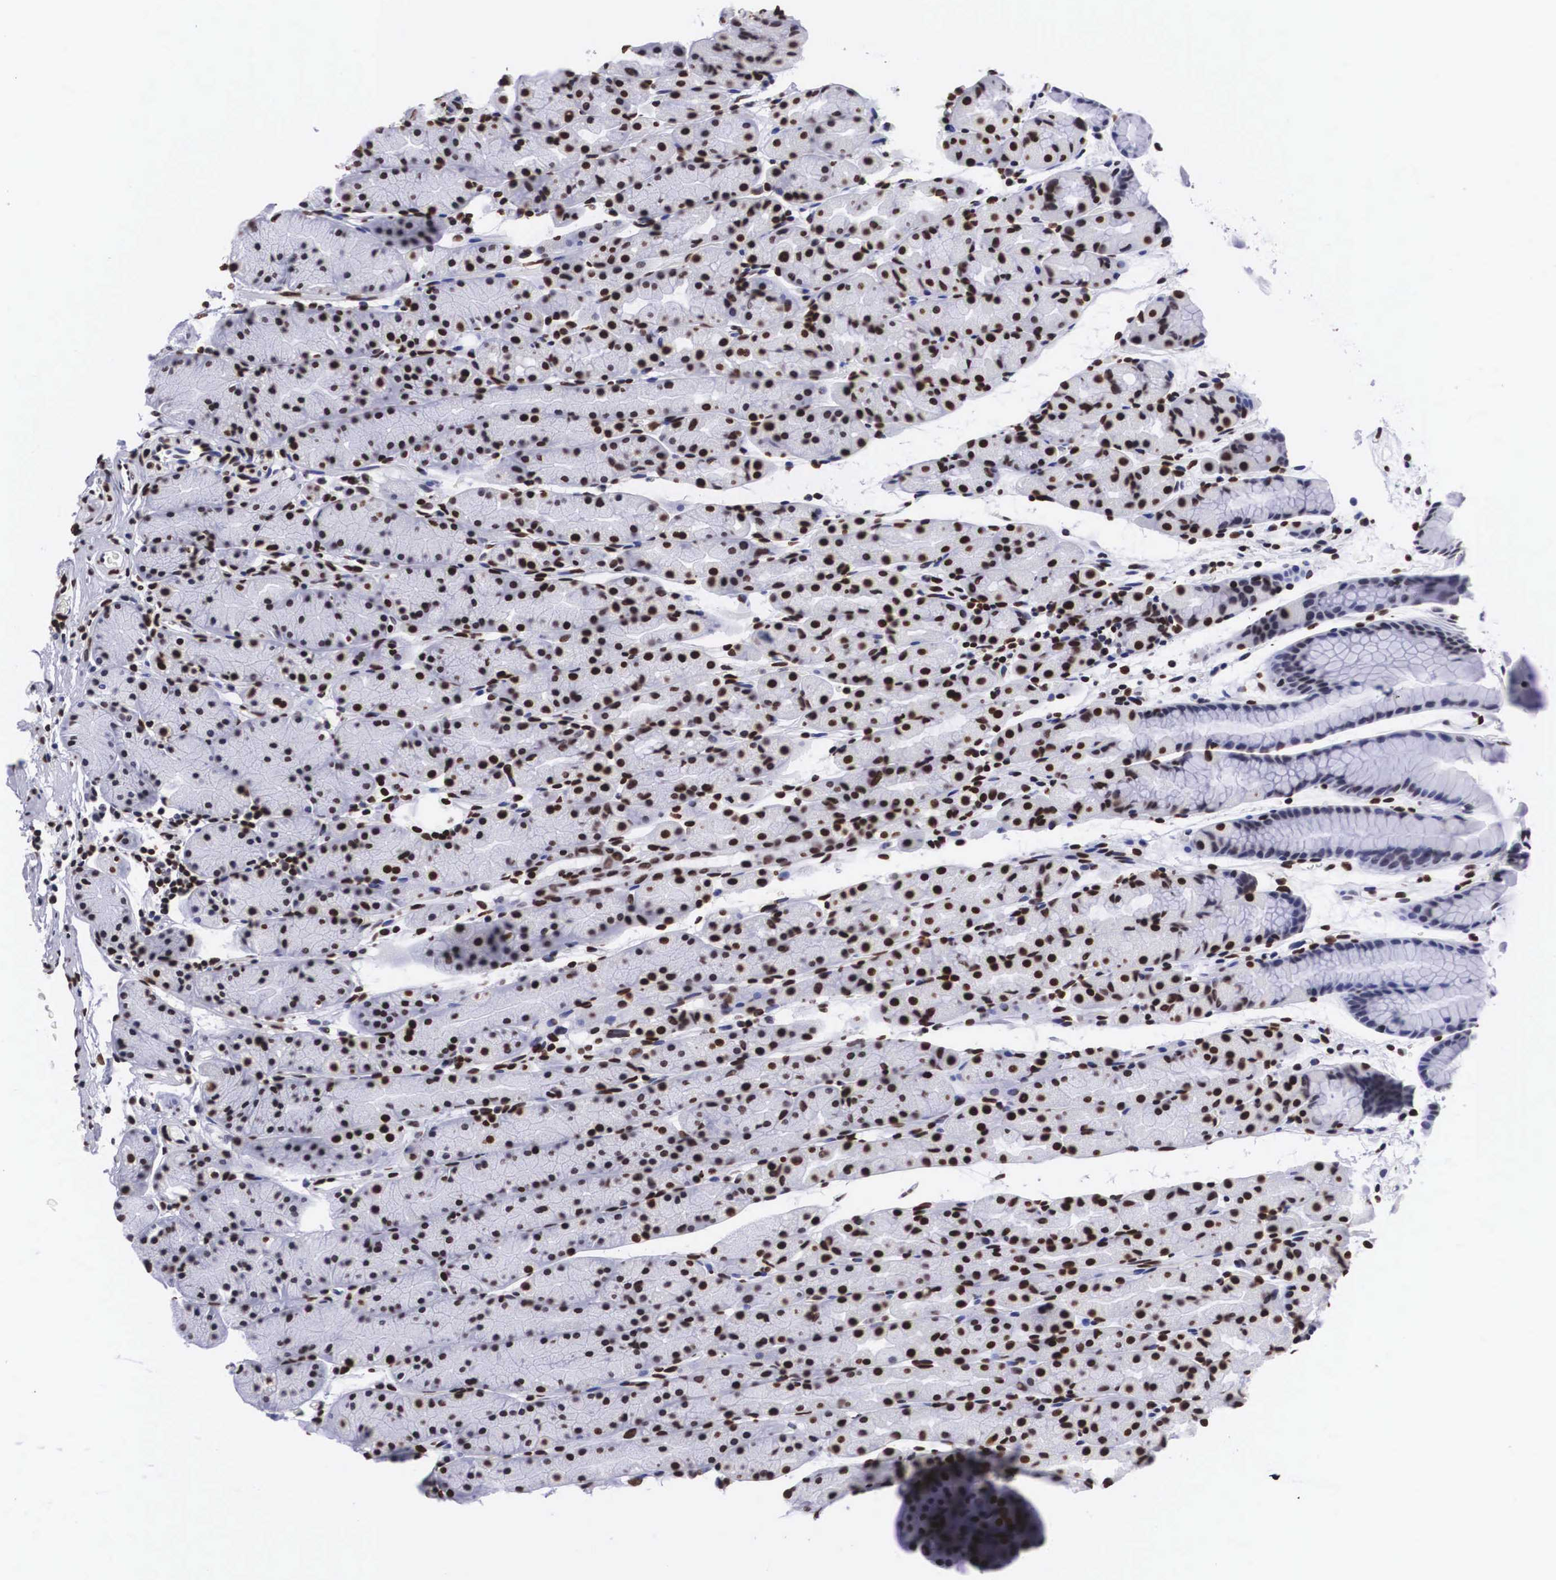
{"staining": {"intensity": "strong", "quantity": "25%-75%", "location": "nuclear"}, "tissue": "stomach", "cell_type": "Glandular cells", "image_type": "normal", "snomed": [{"axis": "morphology", "description": "Normal tissue, NOS"}, {"axis": "topography", "description": "Esophagus"}, {"axis": "topography", "description": "Stomach, upper"}], "caption": "Immunohistochemical staining of unremarkable stomach exhibits 25%-75% levels of strong nuclear protein positivity in about 25%-75% of glandular cells.", "gene": "MECP2", "patient": {"sex": "male", "age": 47}}